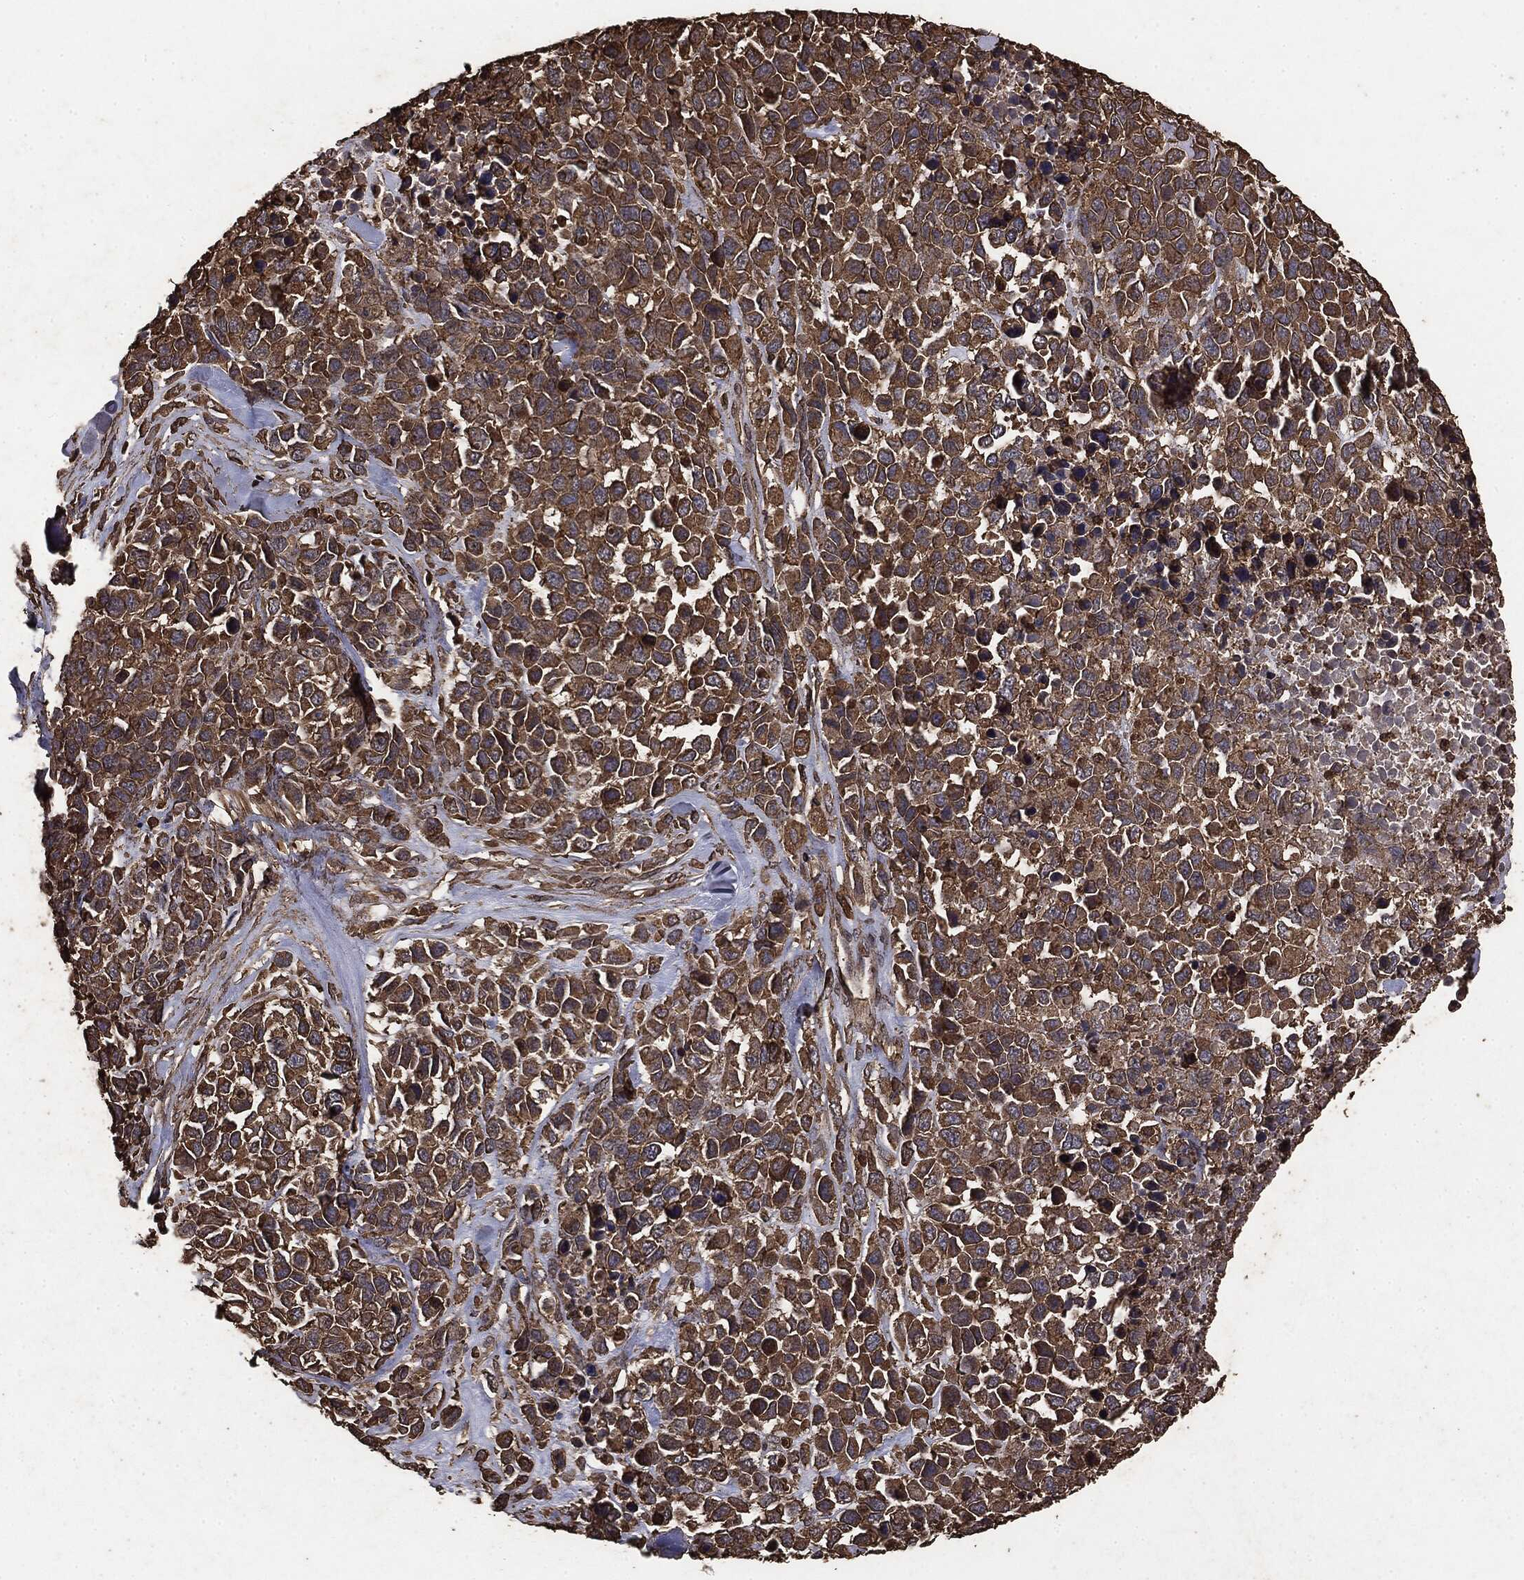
{"staining": {"intensity": "moderate", "quantity": ">75%", "location": "cytoplasmic/membranous"}, "tissue": "melanoma", "cell_type": "Tumor cells", "image_type": "cancer", "snomed": [{"axis": "morphology", "description": "Malignant melanoma, Metastatic site"}, {"axis": "topography", "description": "Skin"}], "caption": "Malignant melanoma (metastatic site) stained with DAB immunohistochemistry (IHC) displays medium levels of moderate cytoplasmic/membranous staining in about >75% of tumor cells.", "gene": "MTOR", "patient": {"sex": "male", "age": 84}}